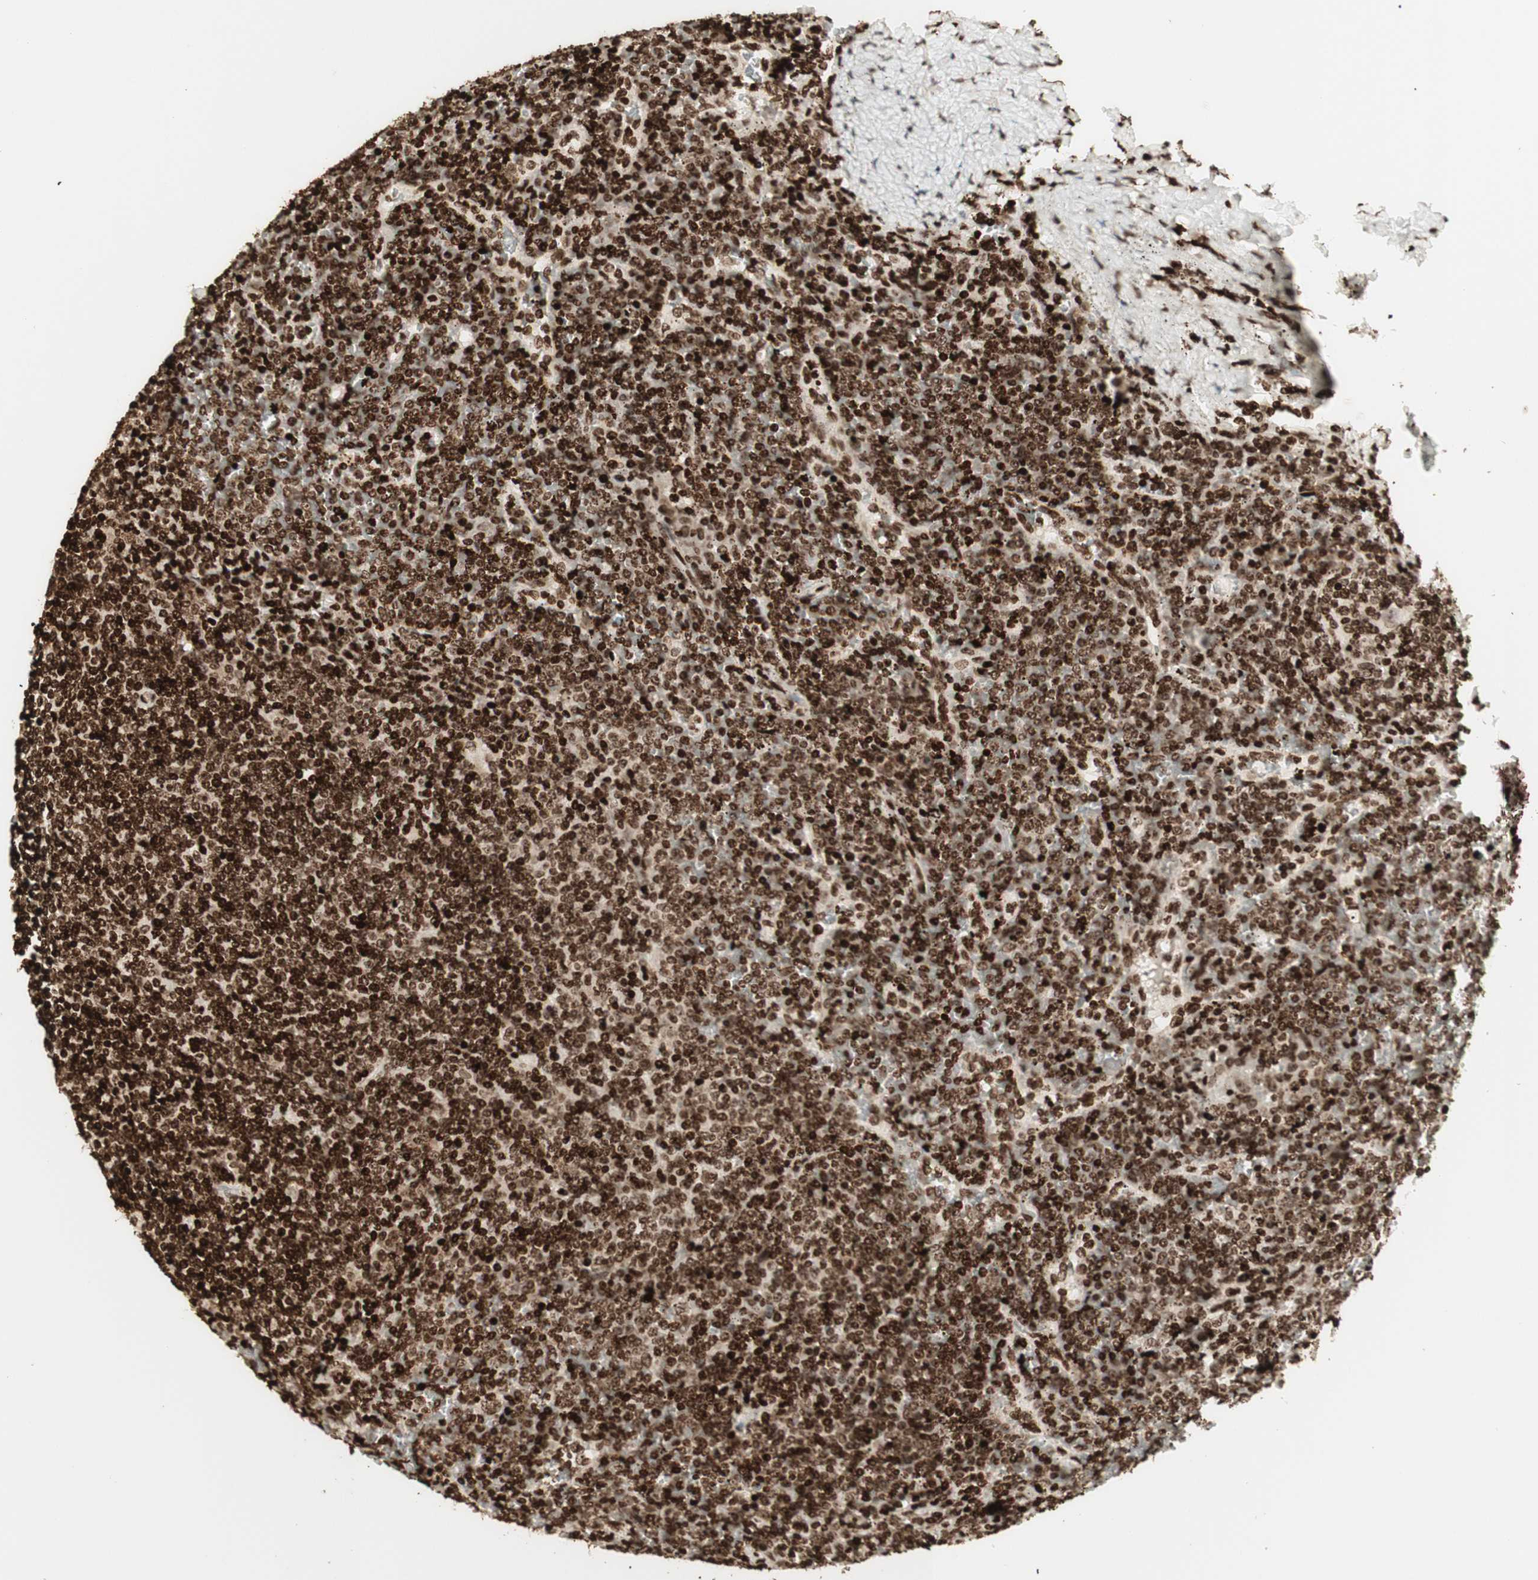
{"staining": {"intensity": "strong", "quantity": ">75%", "location": "nuclear"}, "tissue": "lymphoma", "cell_type": "Tumor cells", "image_type": "cancer", "snomed": [{"axis": "morphology", "description": "Malignant lymphoma, non-Hodgkin's type, Low grade"}, {"axis": "topography", "description": "Spleen"}], "caption": "High-power microscopy captured an IHC histopathology image of malignant lymphoma, non-Hodgkin's type (low-grade), revealing strong nuclear positivity in approximately >75% of tumor cells. Immunohistochemistry stains the protein of interest in brown and the nuclei are stained blue.", "gene": "NCAPD2", "patient": {"sex": "female", "age": 19}}